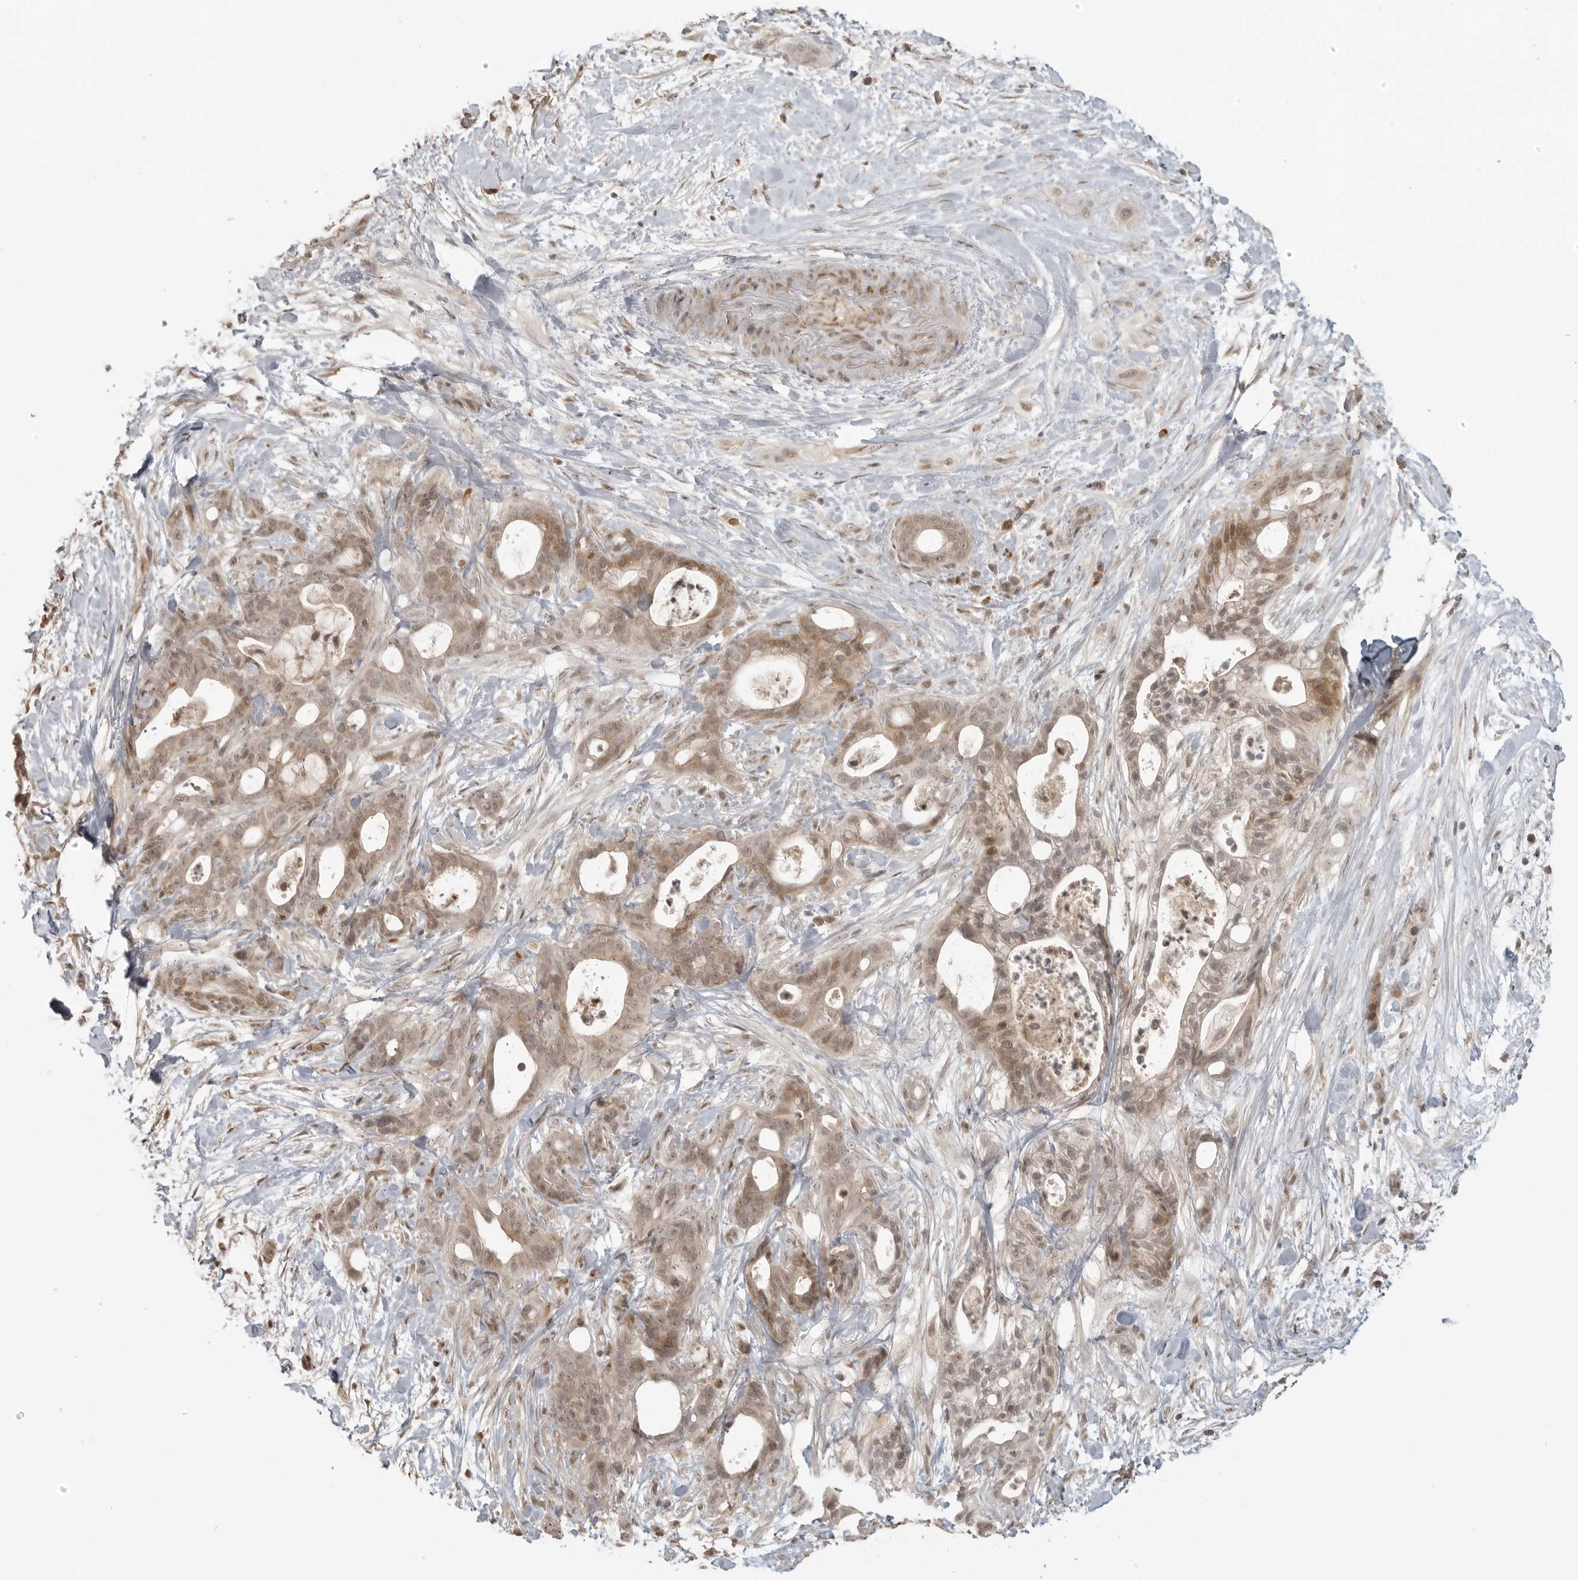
{"staining": {"intensity": "moderate", "quantity": ">75%", "location": "cytoplasmic/membranous,nuclear"}, "tissue": "pancreatic cancer", "cell_type": "Tumor cells", "image_type": "cancer", "snomed": [{"axis": "morphology", "description": "Adenocarcinoma, NOS"}, {"axis": "topography", "description": "Pancreas"}], "caption": "About >75% of tumor cells in human pancreatic adenocarcinoma demonstrate moderate cytoplasmic/membranous and nuclear protein expression as visualized by brown immunohistochemical staining.", "gene": "SMG8", "patient": {"sex": "male", "age": 58}}